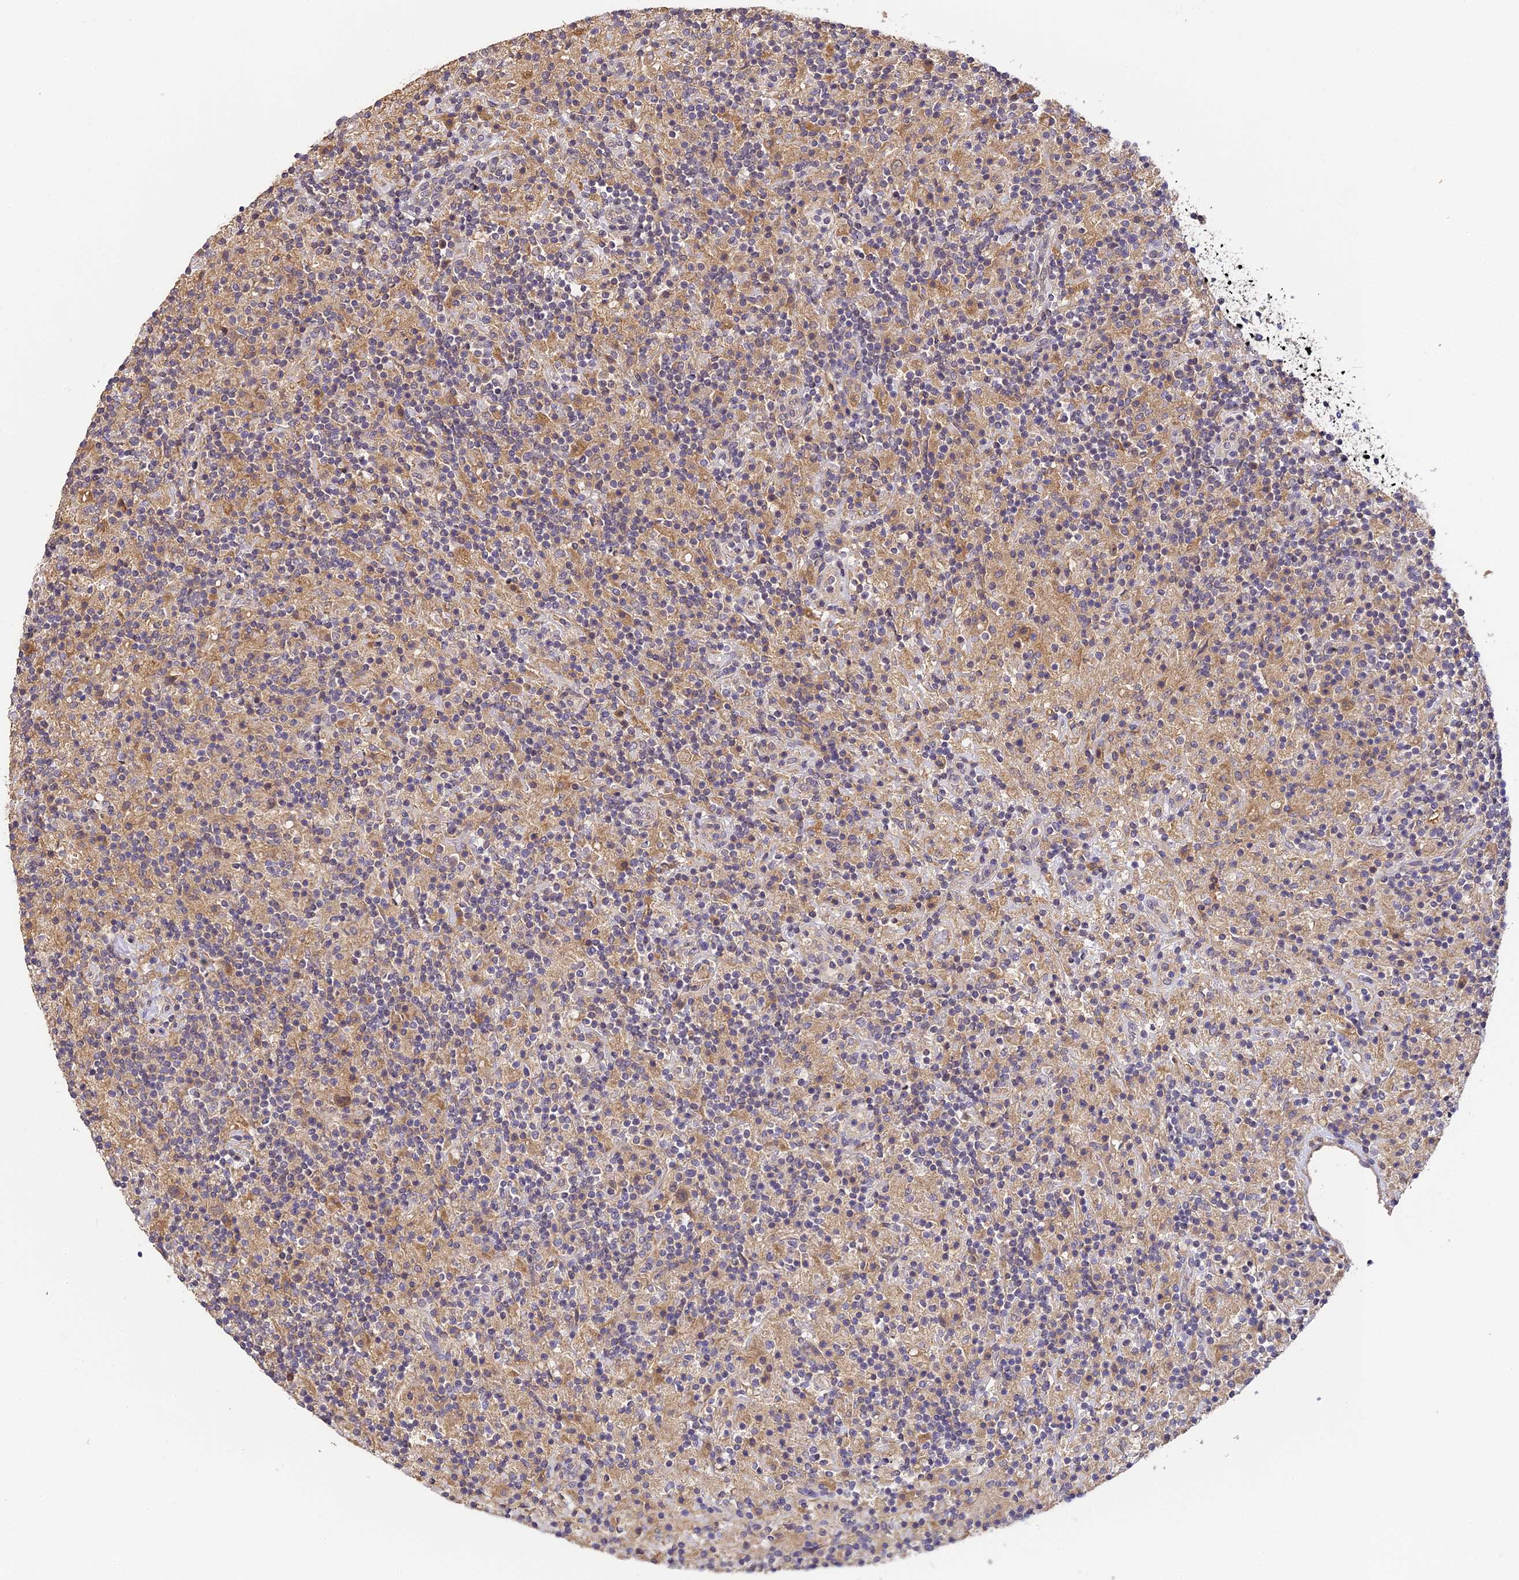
{"staining": {"intensity": "moderate", "quantity": ">75%", "location": "cytoplasmic/membranous"}, "tissue": "lymphoma", "cell_type": "Tumor cells", "image_type": "cancer", "snomed": [{"axis": "morphology", "description": "Hodgkin's disease, NOS"}, {"axis": "topography", "description": "Lymph node"}], "caption": "Human lymphoma stained with a protein marker demonstrates moderate staining in tumor cells.", "gene": "YAE1", "patient": {"sex": "male", "age": 70}}